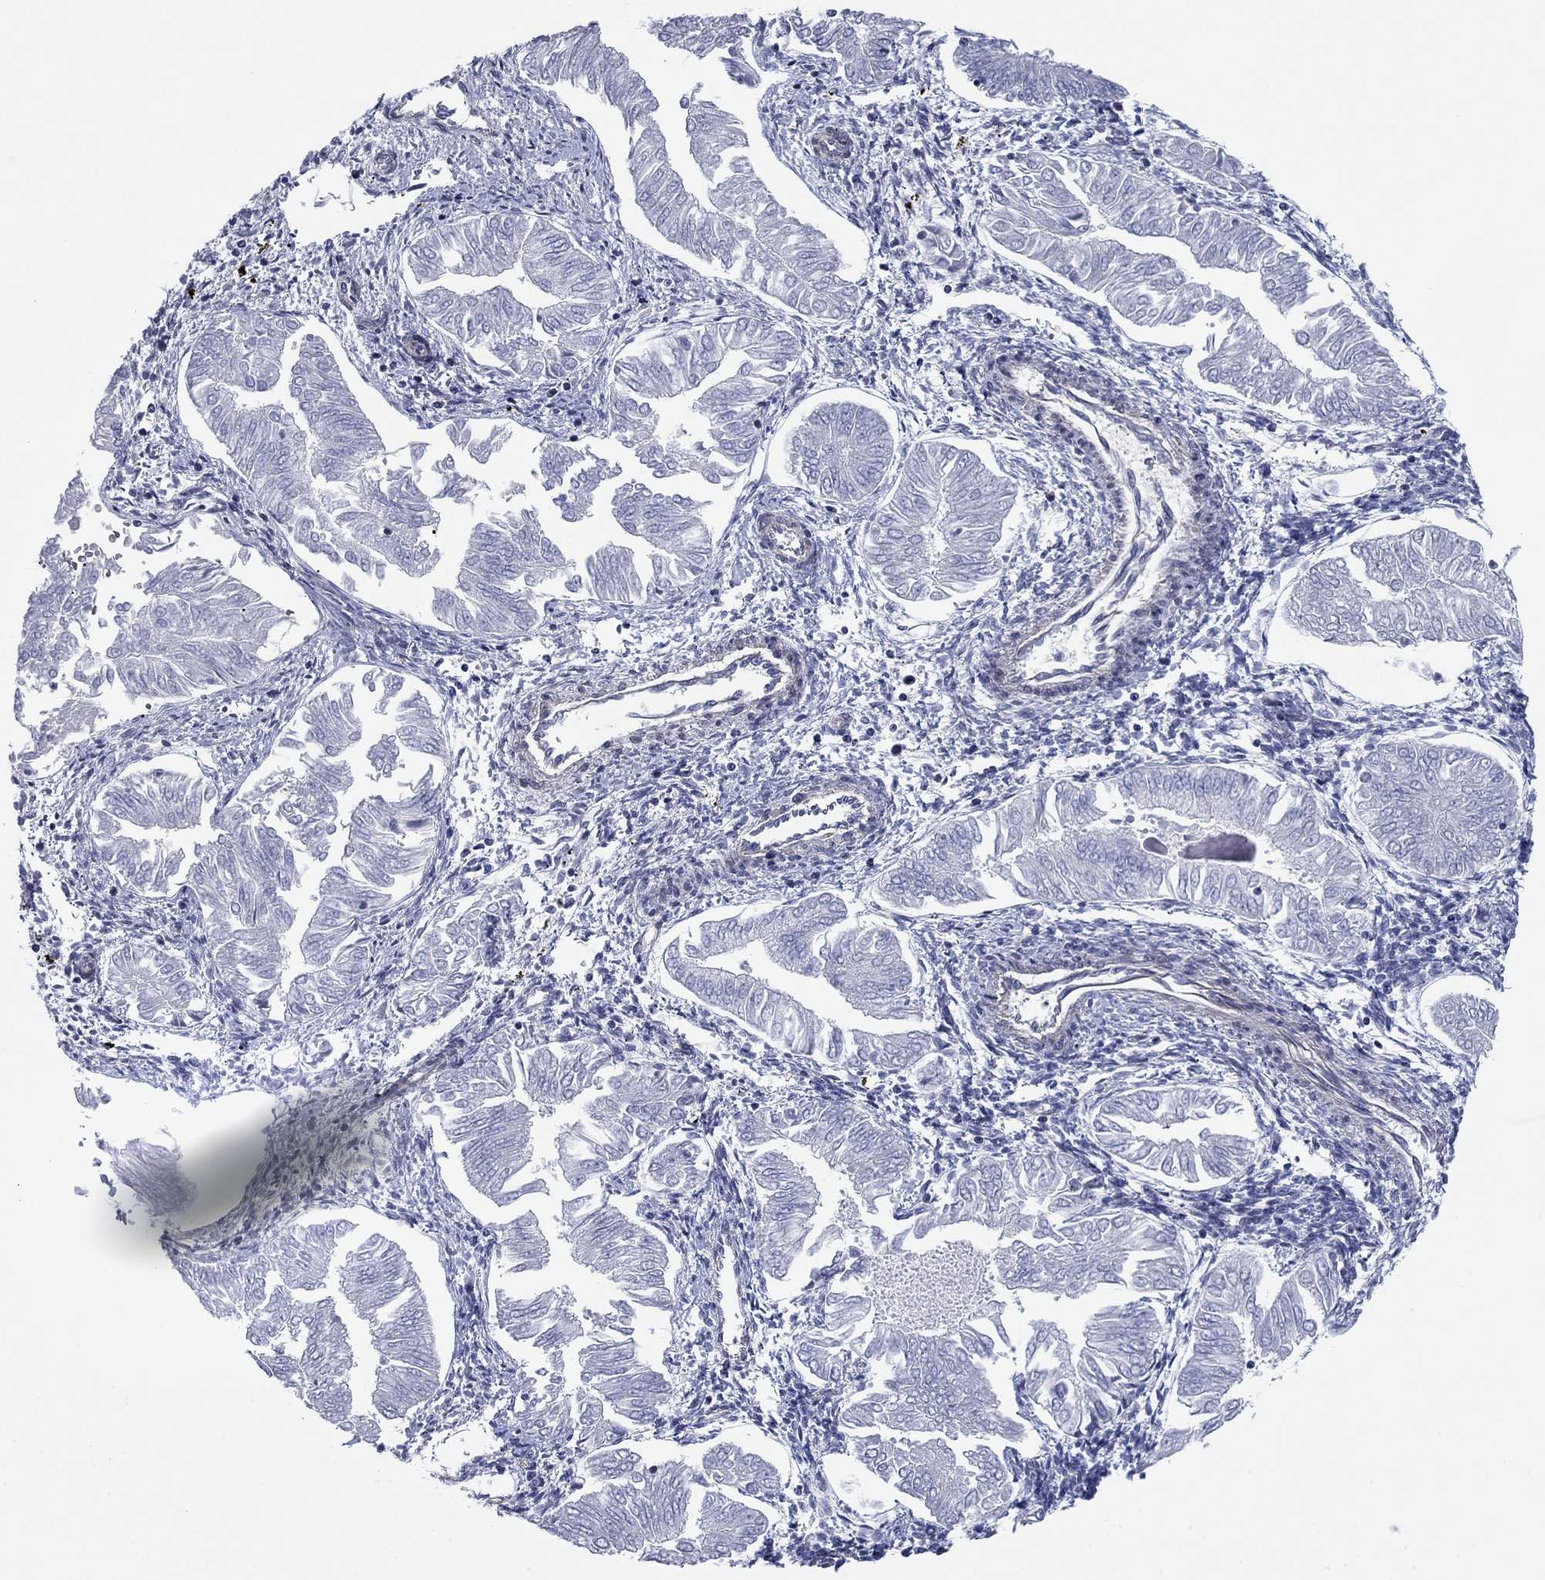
{"staining": {"intensity": "negative", "quantity": "none", "location": "none"}, "tissue": "endometrial cancer", "cell_type": "Tumor cells", "image_type": "cancer", "snomed": [{"axis": "morphology", "description": "Adenocarcinoma, NOS"}, {"axis": "topography", "description": "Endometrium"}], "caption": "This is an immunohistochemistry (IHC) photomicrograph of human endometrial cancer (adenocarcinoma). There is no positivity in tumor cells.", "gene": "PSD4", "patient": {"sex": "female", "age": 53}}